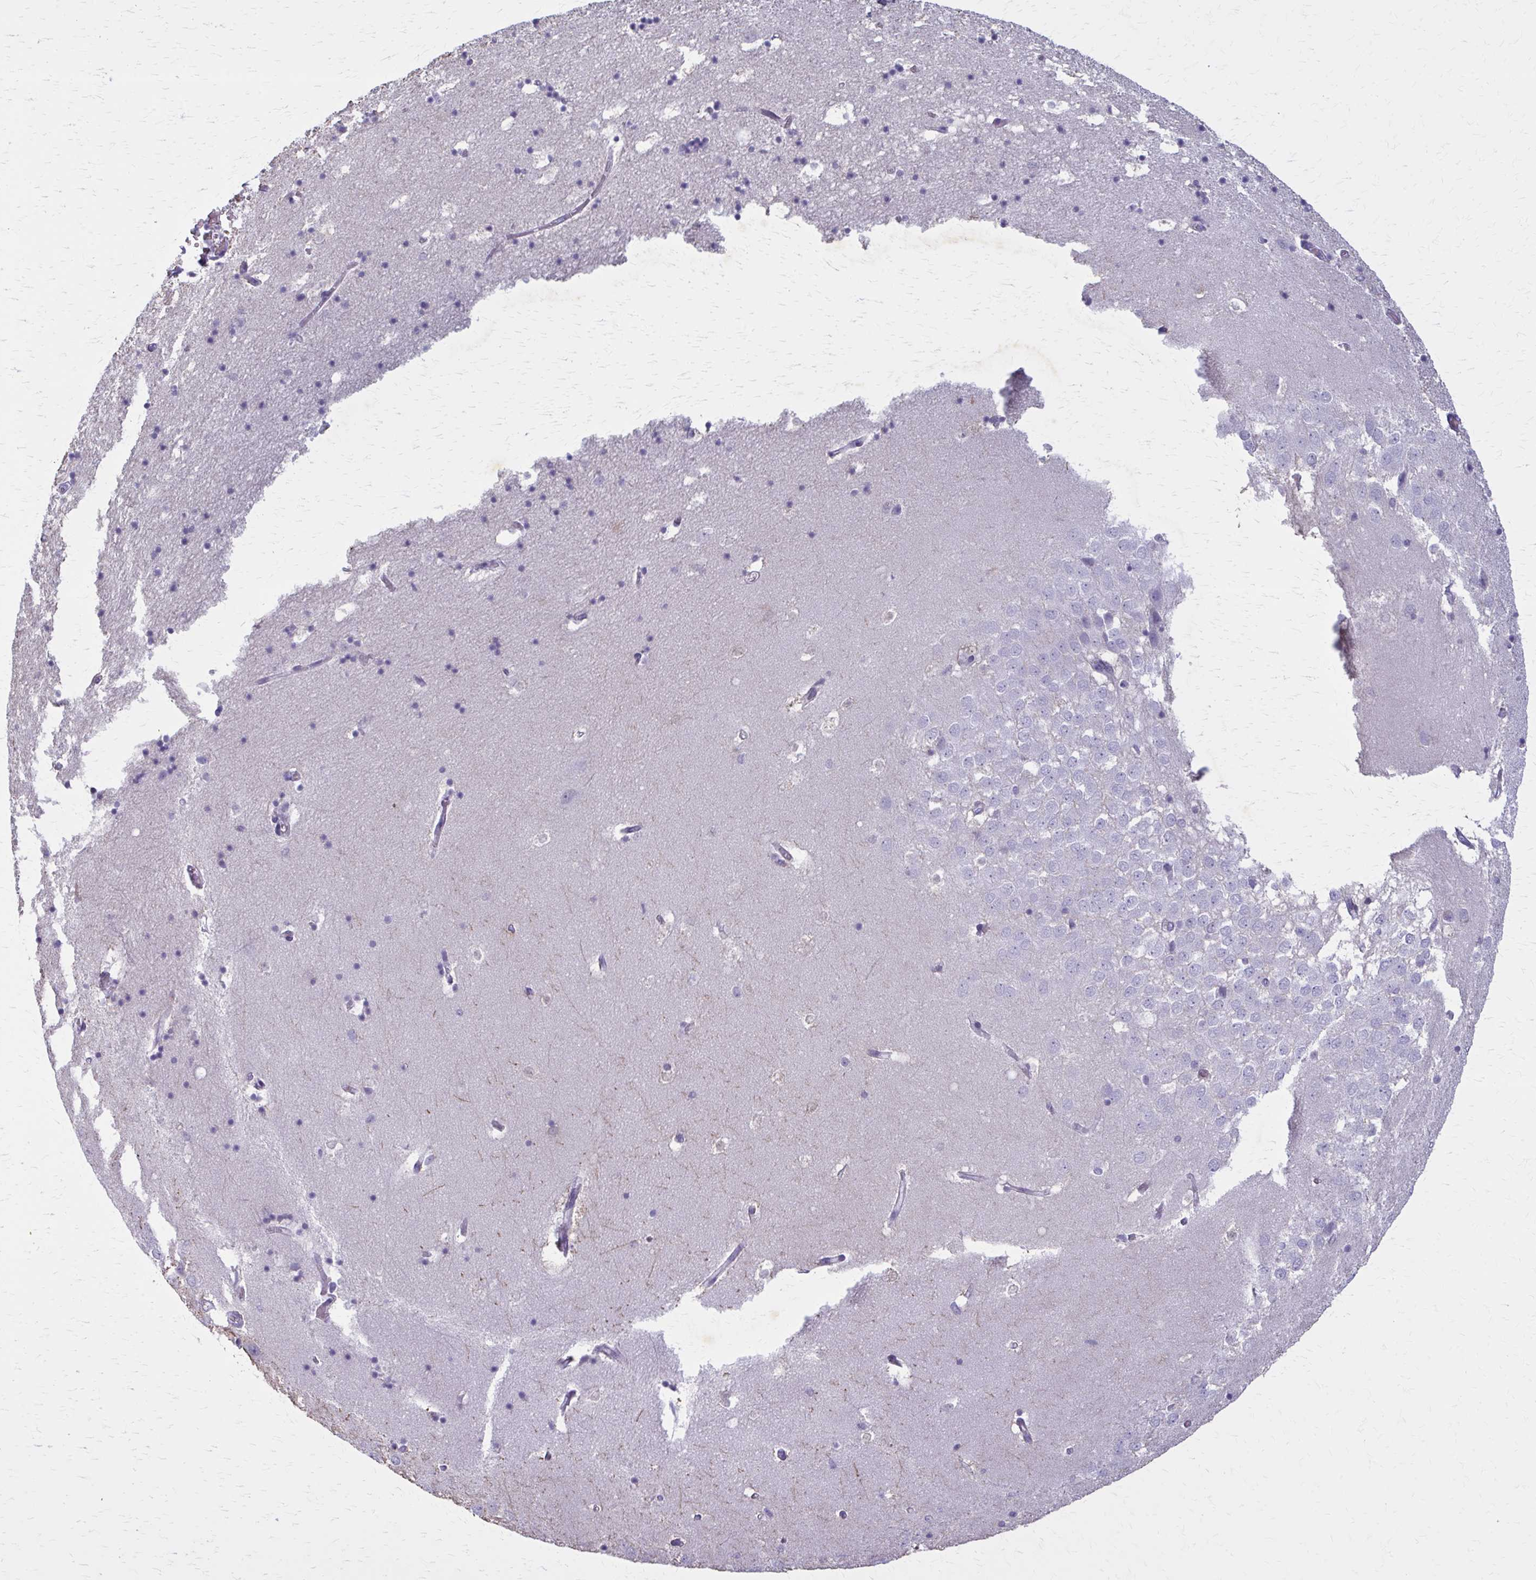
{"staining": {"intensity": "negative", "quantity": "none", "location": "none"}, "tissue": "hippocampus", "cell_type": "Glial cells", "image_type": "normal", "snomed": [{"axis": "morphology", "description": "Normal tissue, NOS"}, {"axis": "topography", "description": "Hippocampus"}], "caption": "Immunohistochemistry (IHC) image of unremarkable human hippocampus stained for a protein (brown), which exhibits no staining in glial cells.", "gene": "CARD9", "patient": {"sex": "male", "age": 58}}